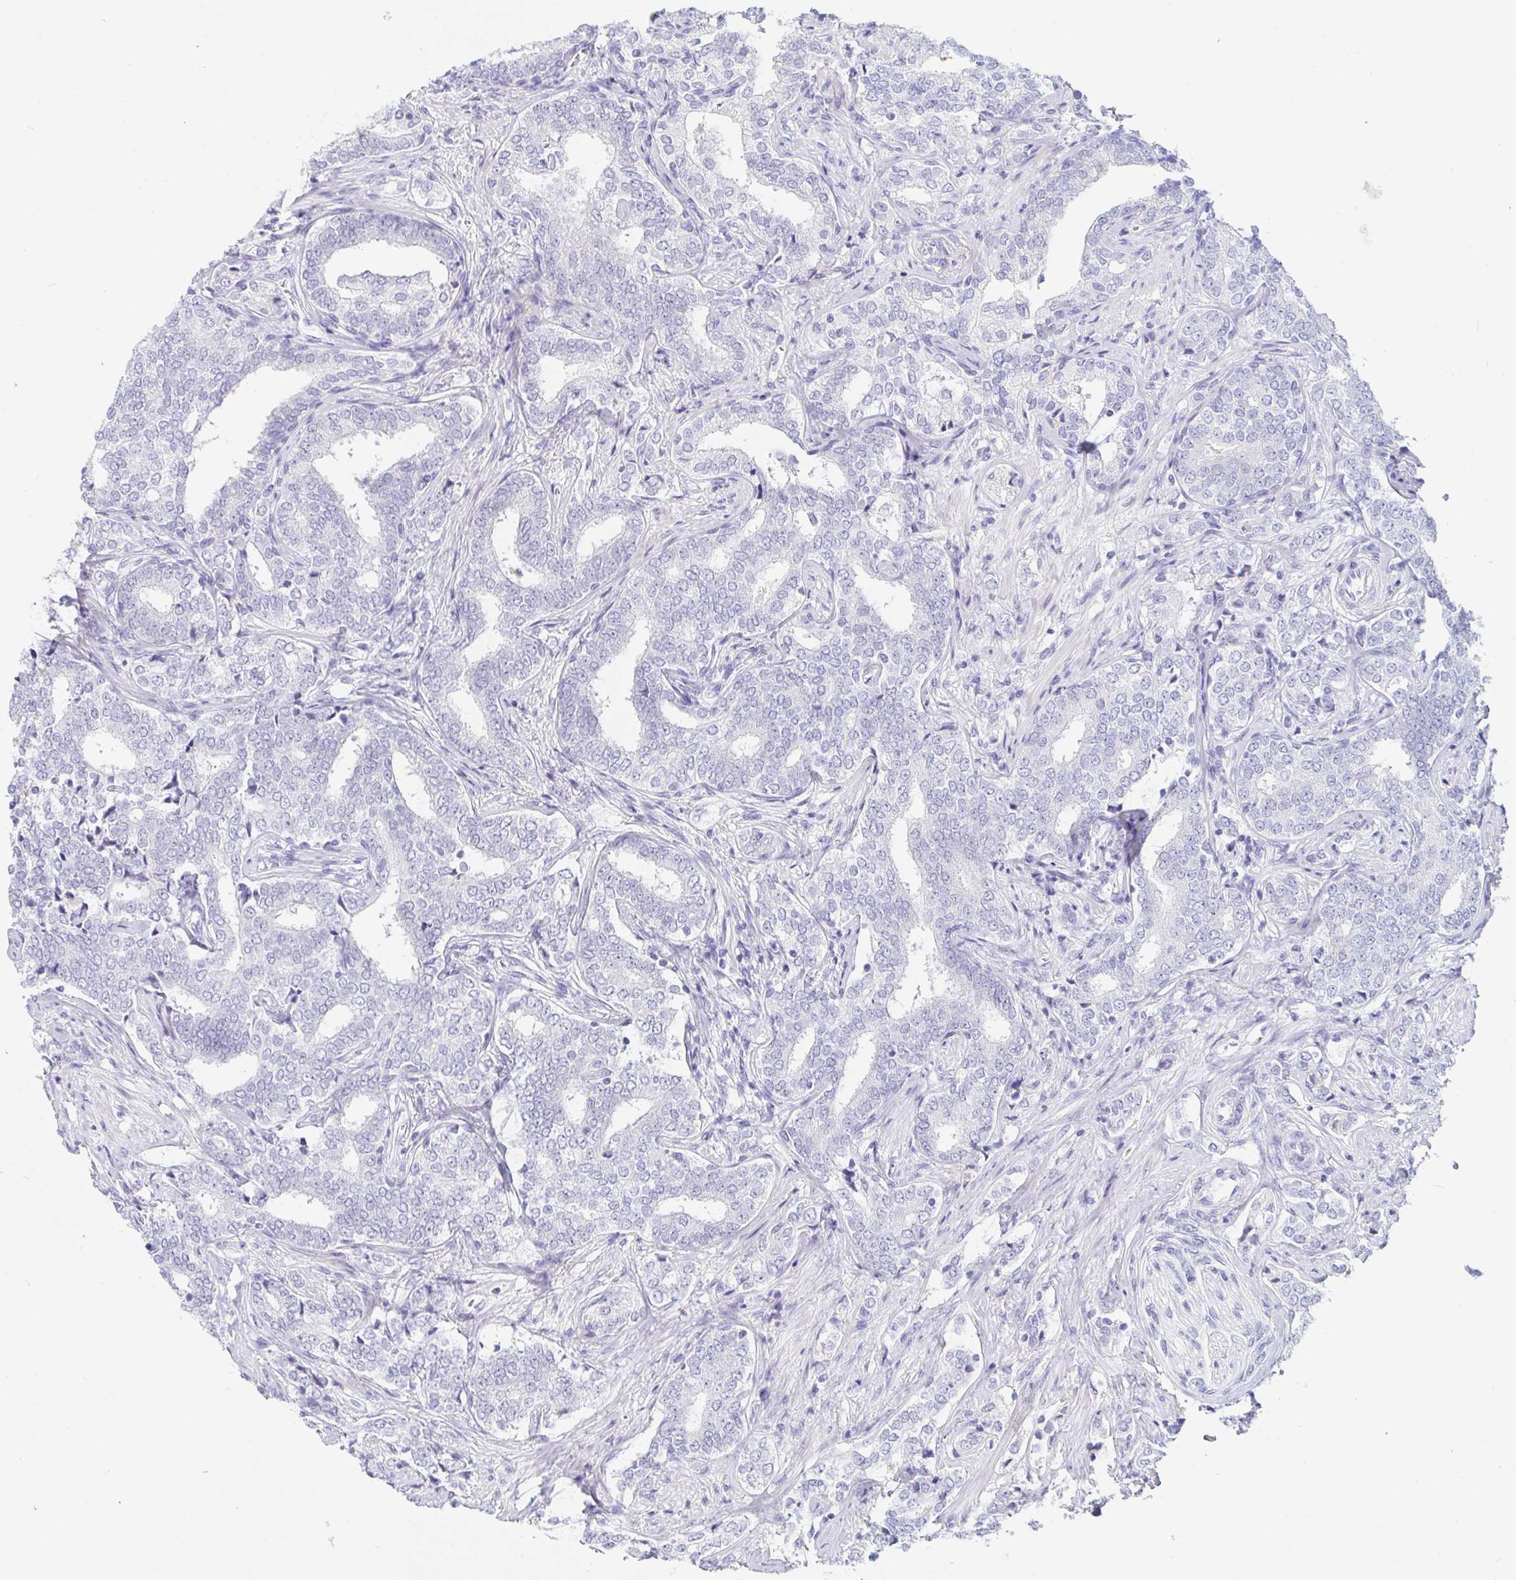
{"staining": {"intensity": "negative", "quantity": "none", "location": "none"}, "tissue": "prostate cancer", "cell_type": "Tumor cells", "image_type": "cancer", "snomed": [{"axis": "morphology", "description": "Adenocarcinoma, High grade"}, {"axis": "topography", "description": "Prostate"}], "caption": "Protein analysis of prostate cancer demonstrates no significant expression in tumor cells. The staining was performed using DAB (3,3'-diaminobenzidine) to visualize the protein expression in brown, while the nuclei were stained in blue with hematoxylin (Magnification: 20x).", "gene": "TEX44", "patient": {"sex": "male", "age": 72}}